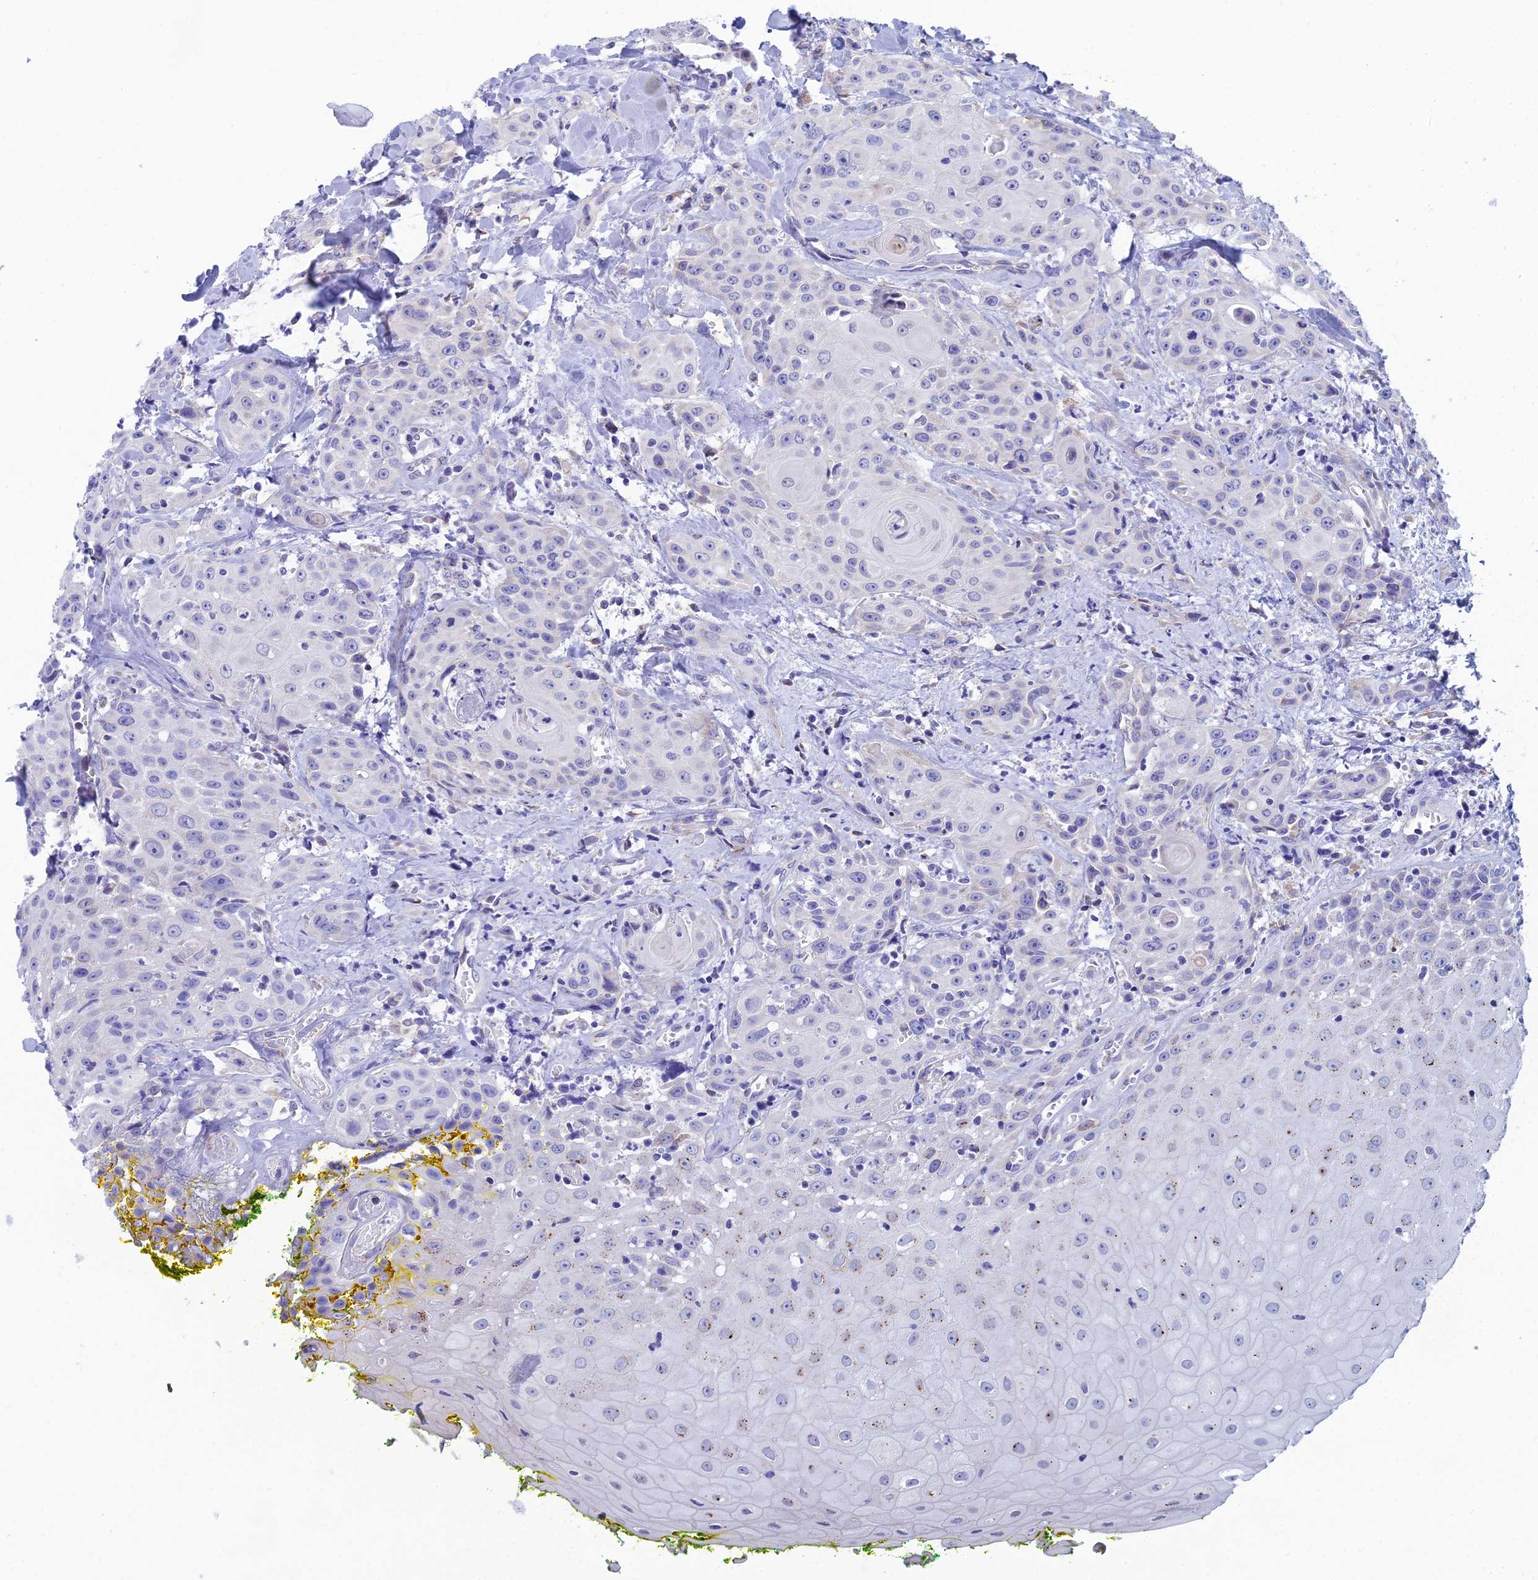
{"staining": {"intensity": "negative", "quantity": "none", "location": "none"}, "tissue": "head and neck cancer", "cell_type": "Tumor cells", "image_type": "cancer", "snomed": [{"axis": "morphology", "description": "Squamous cell carcinoma, NOS"}, {"axis": "topography", "description": "Oral tissue"}, {"axis": "topography", "description": "Head-Neck"}], "caption": "This is an immunohistochemistry (IHC) photomicrograph of human head and neck squamous cell carcinoma. There is no staining in tumor cells.", "gene": "CFAP210", "patient": {"sex": "female", "age": 82}}